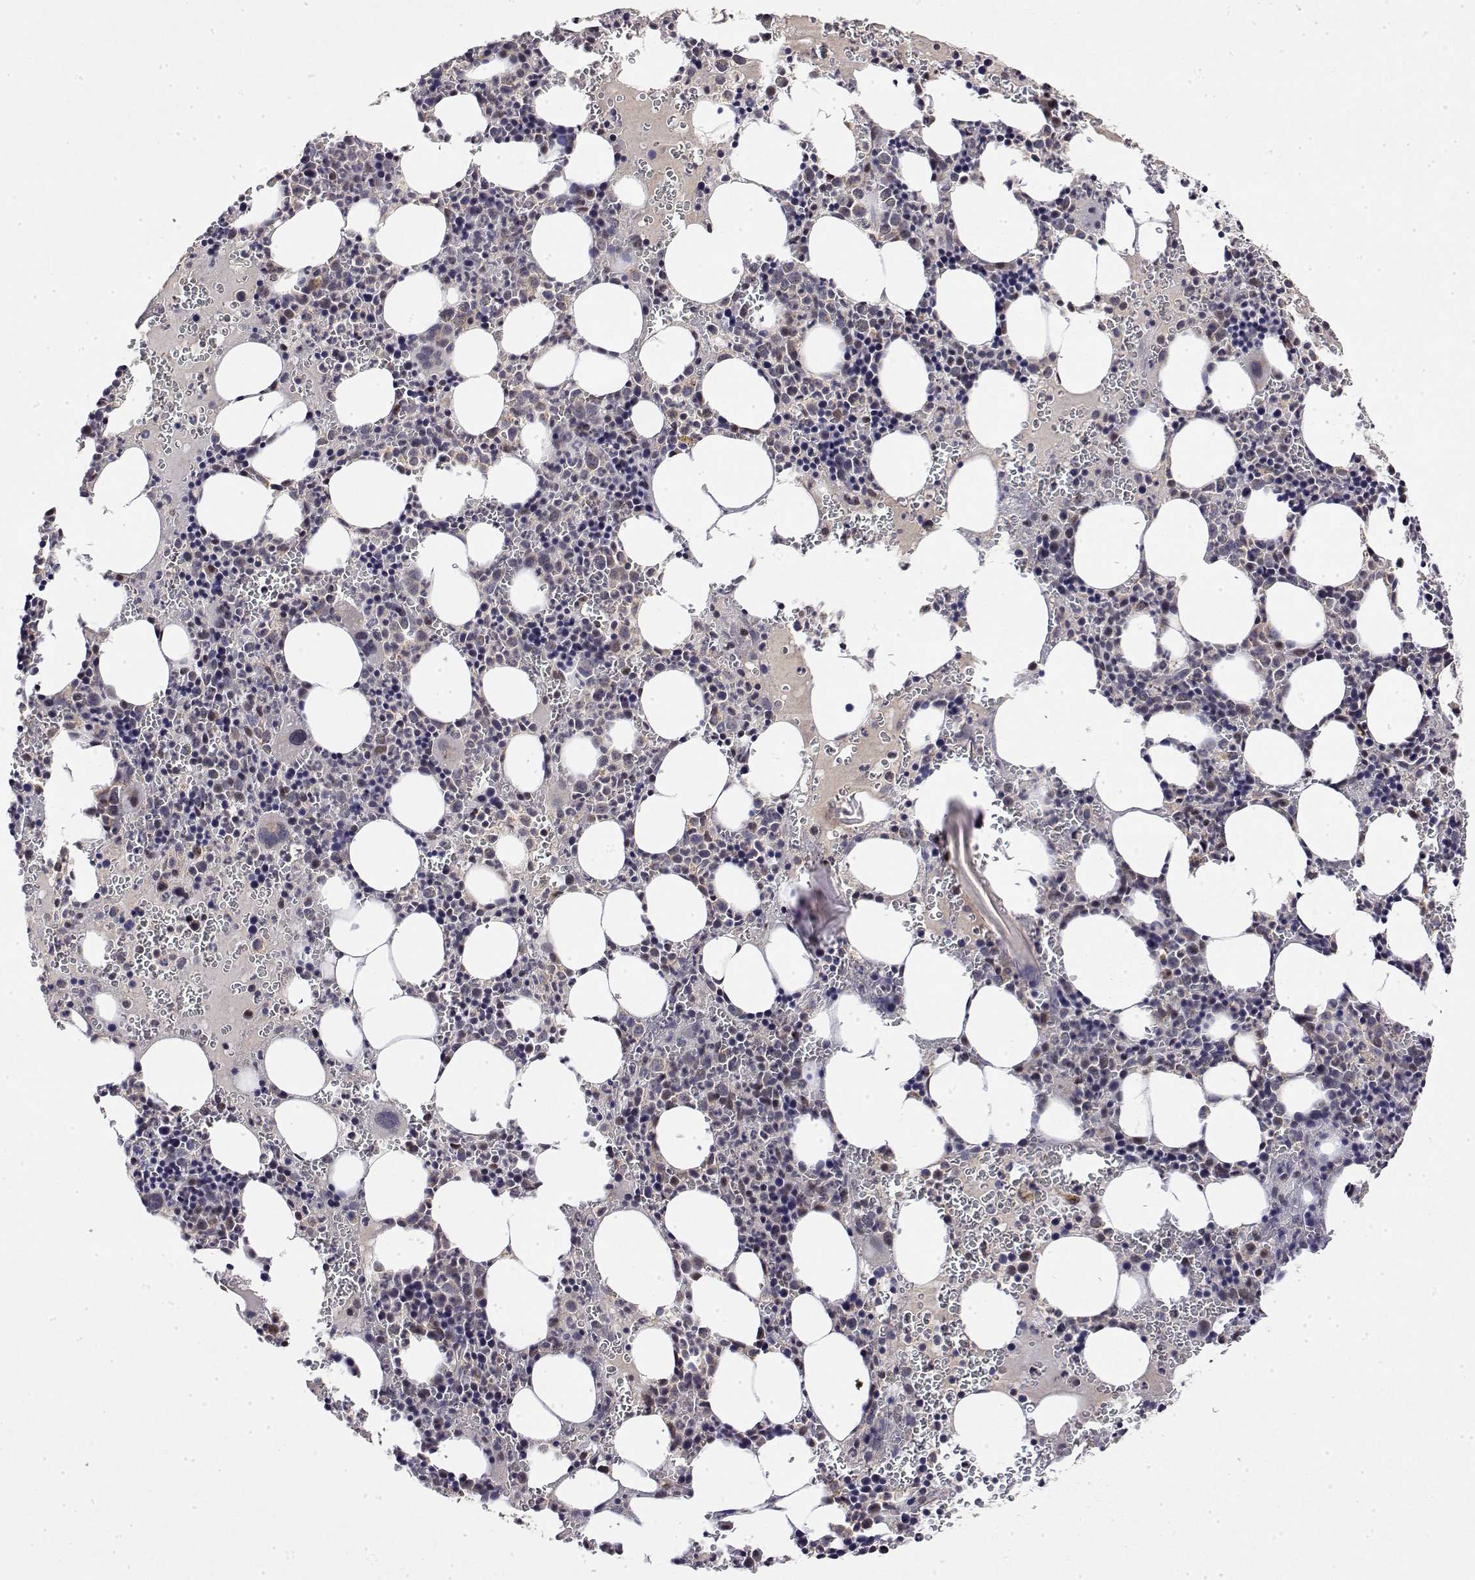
{"staining": {"intensity": "negative", "quantity": "none", "location": "none"}, "tissue": "bone marrow", "cell_type": "Hematopoietic cells", "image_type": "normal", "snomed": [{"axis": "morphology", "description": "Normal tissue, NOS"}, {"axis": "topography", "description": "Bone marrow"}], "caption": "Image shows no significant protein positivity in hematopoietic cells of normal bone marrow. (Stains: DAB (3,3'-diaminobenzidine) IHC with hematoxylin counter stain, Microscopy: brightfield microscopy at high magnification).", "gene": "GADD45GIP1", "patient": {"sex": "male", "age": 63}}